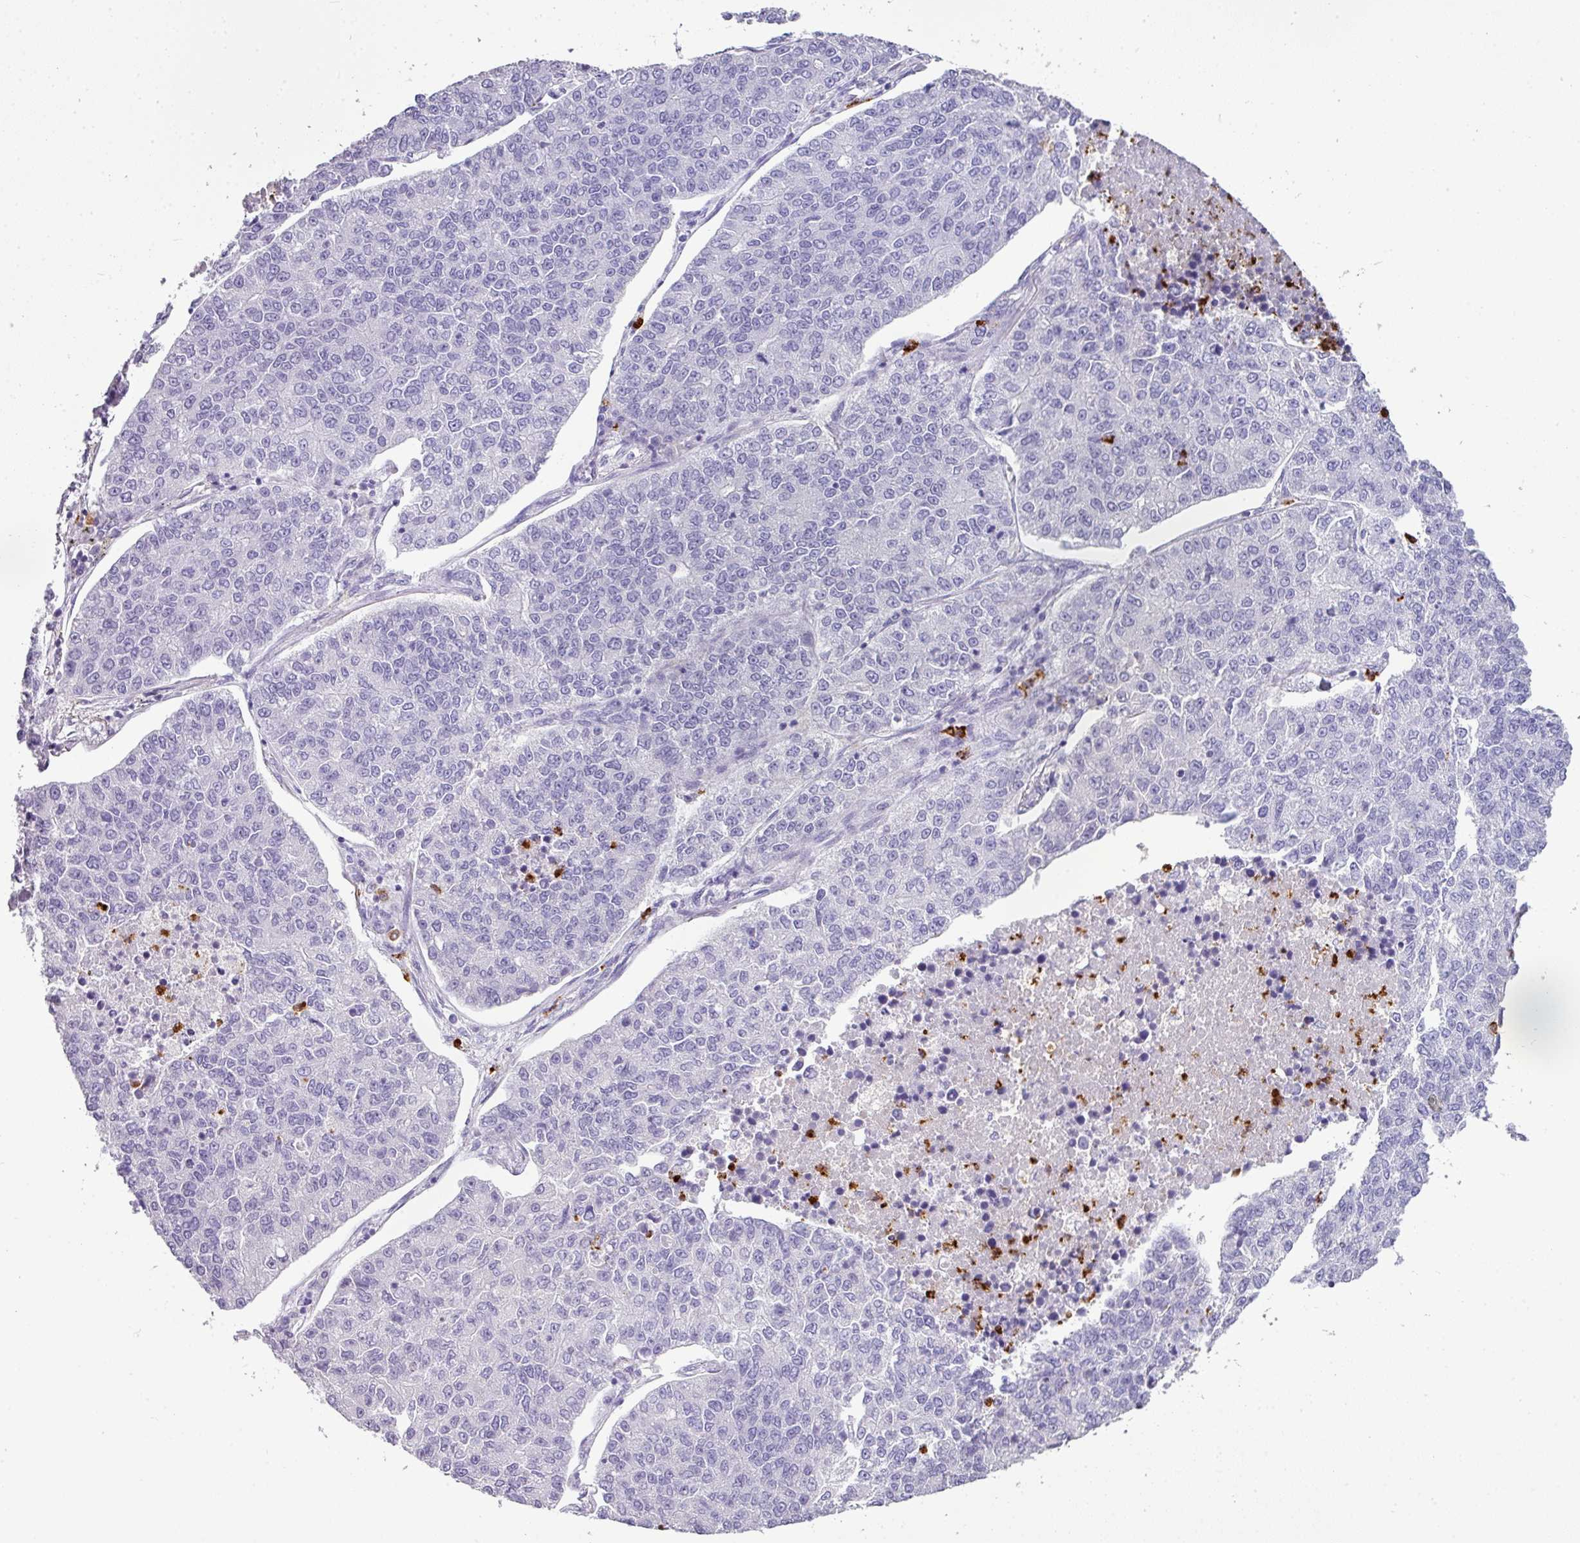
{"staining": {"intensity": "negative", "quantity": "none", "location": "none"}, "tissue": "lung cancer", "cell_type": "Tumor cells", "image_type": "cancer", "snomed": [{"axis": "morphology", "description": "Adenocarcinoma, NOS"}, {"axis": "topography", "description": "Lung"}], "caption": "Immunohistochemistry (IHC) micrograph of lung adenocarcinoma stained for a protein (brown), which demonstrates no expression in tumor cells.", "gene": "CTSG", "patient": {"sex": "male", "age": 49}}